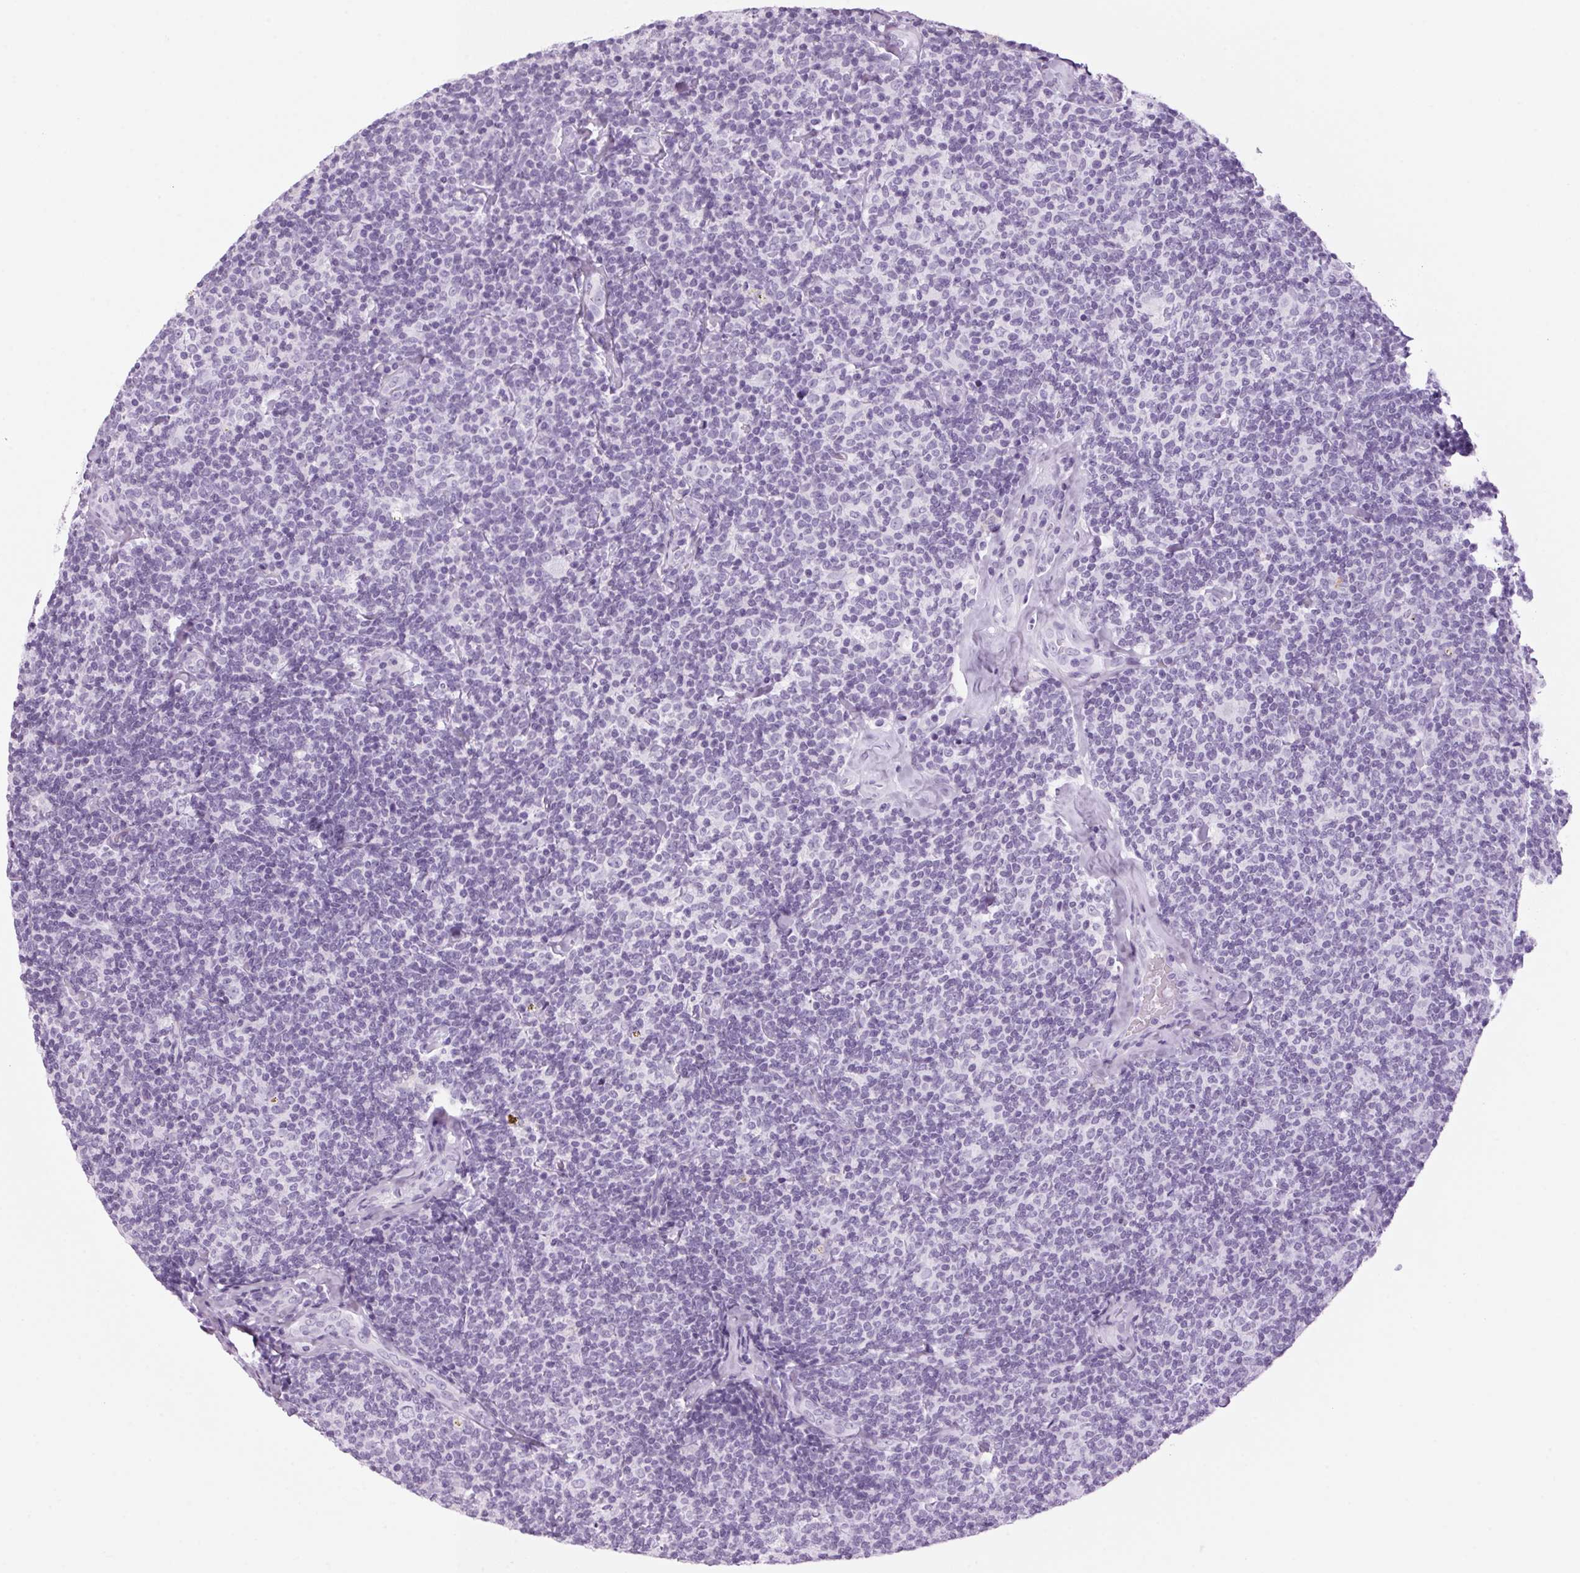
{"staining": {"intensity": "negative", "quantity": "none", "location": "none"}, "tissue": "lymphoma", "cell_type": "Tumor cells", "image_type": "cancer", "snomed": [{"axis": "morphology", "description": "Malignant lymphoma, non-Hodgkin's type, Low grade"}, {"axis": "topography", "description": "Lymph node"}], "caption": "This is a micrograph of immunohistochemistry (IHC) staining of malignant lymphoma, non-Hodgkin's type (low-grade), which shows no staining in tumor cells. (Brightfield microscopy of DAB IHC at high magnification).", "gene": "PPP1R1A", "patient": {"sex": "female", "age": 56}}